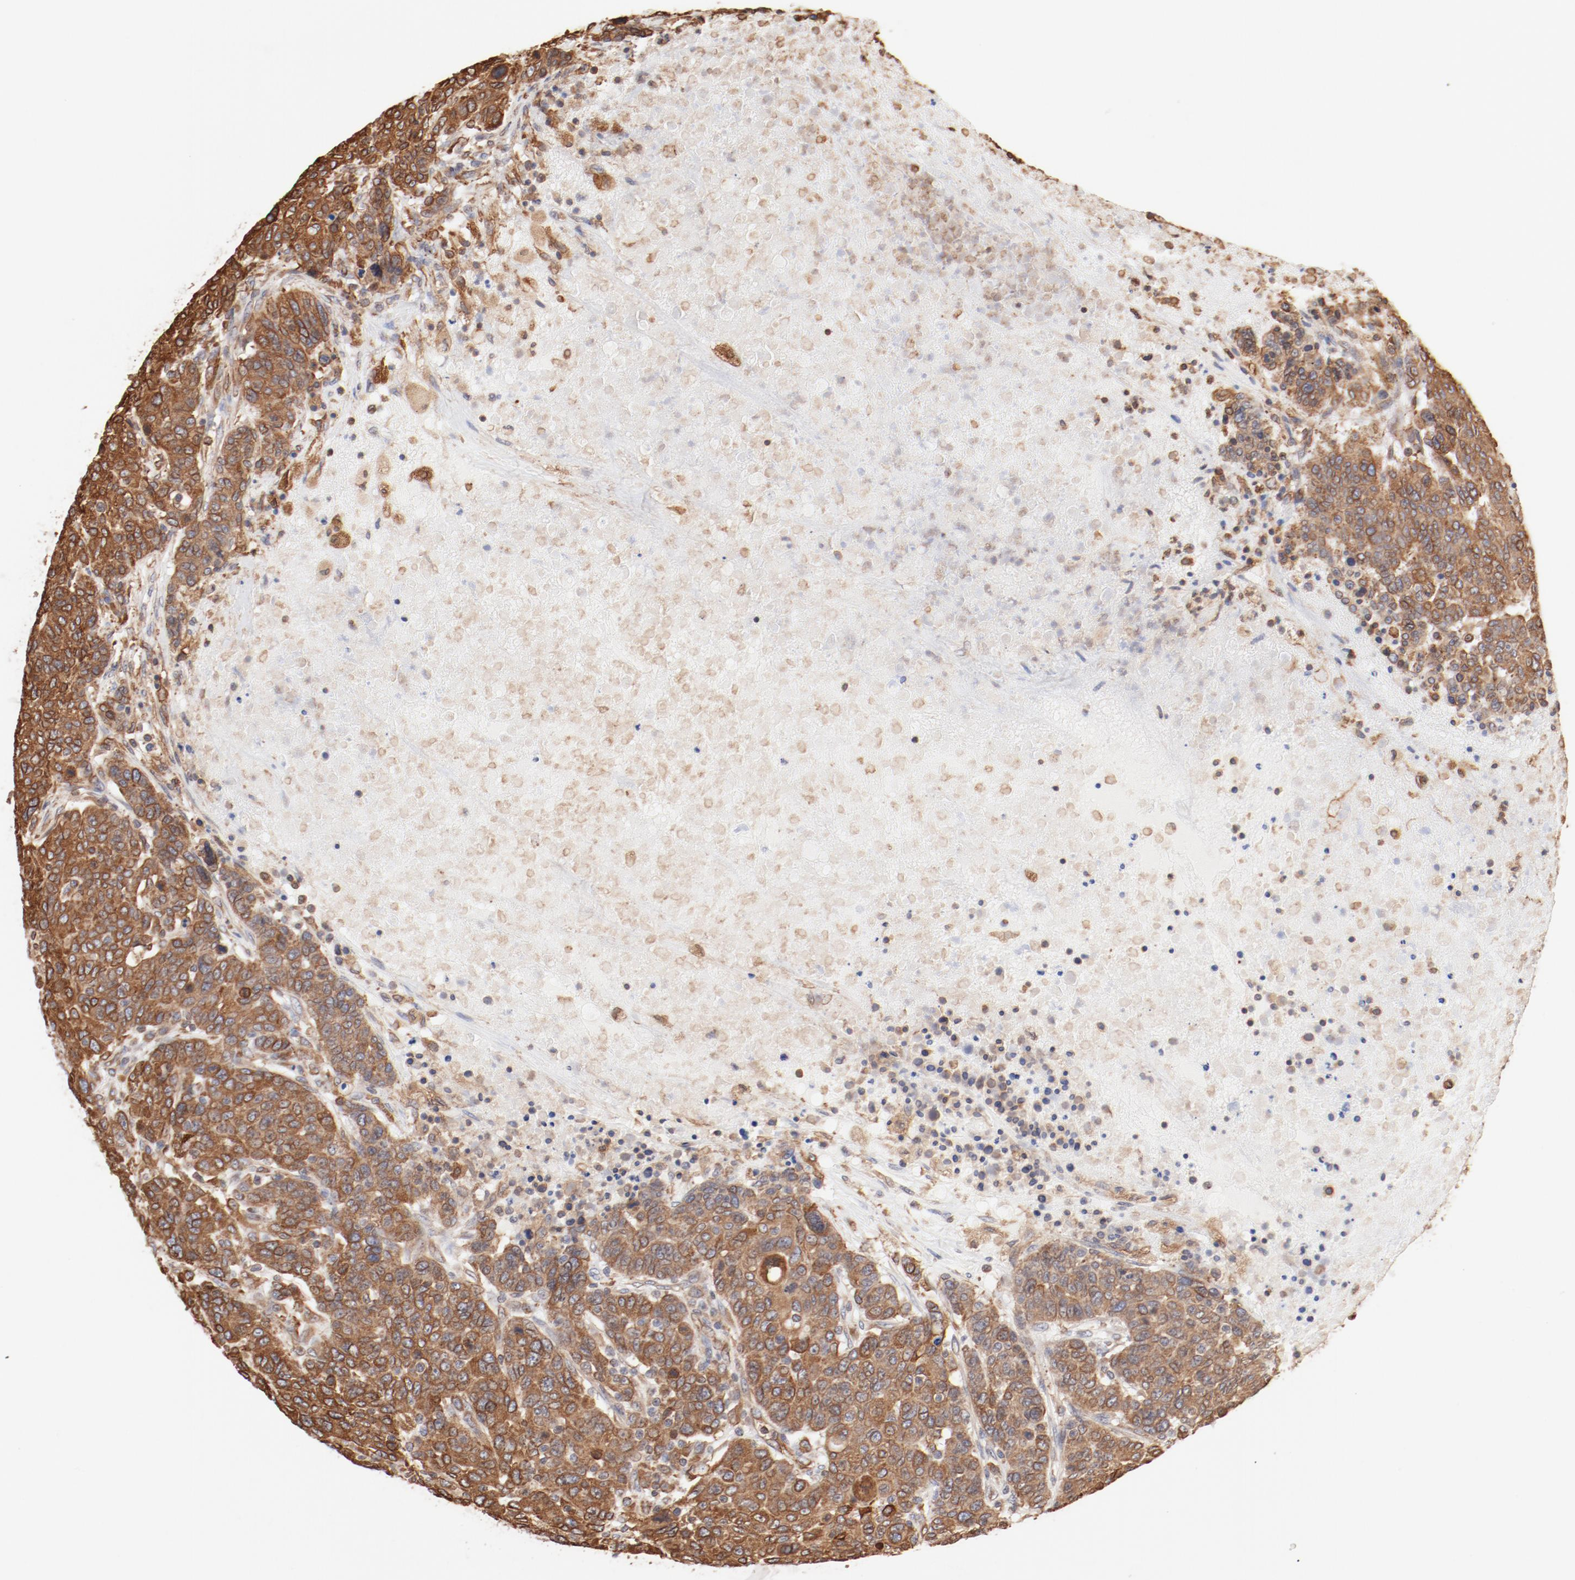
{"staining": {"intensity": "moderate", "quantity": ">75%", "location": "cytoplasmic/membranous"}, "tissue": "breast cancer", "cell_type": "Tumor cells", "image_type": "cancer", "snomed": [{"axis": "morphology", "description": "Duct carcinoma"}, {"axis": "topography", "description": "Breast"}], "caption": "Protein staining of breast cancer tissue demonstrates moderate cytoplasmic/membranous positivity in about >75% of tumor cells. (IHC, brightfield microscopy, high magnification).", "gene": "BCAP31", "patient": {"sex": "female", "age": 37}}